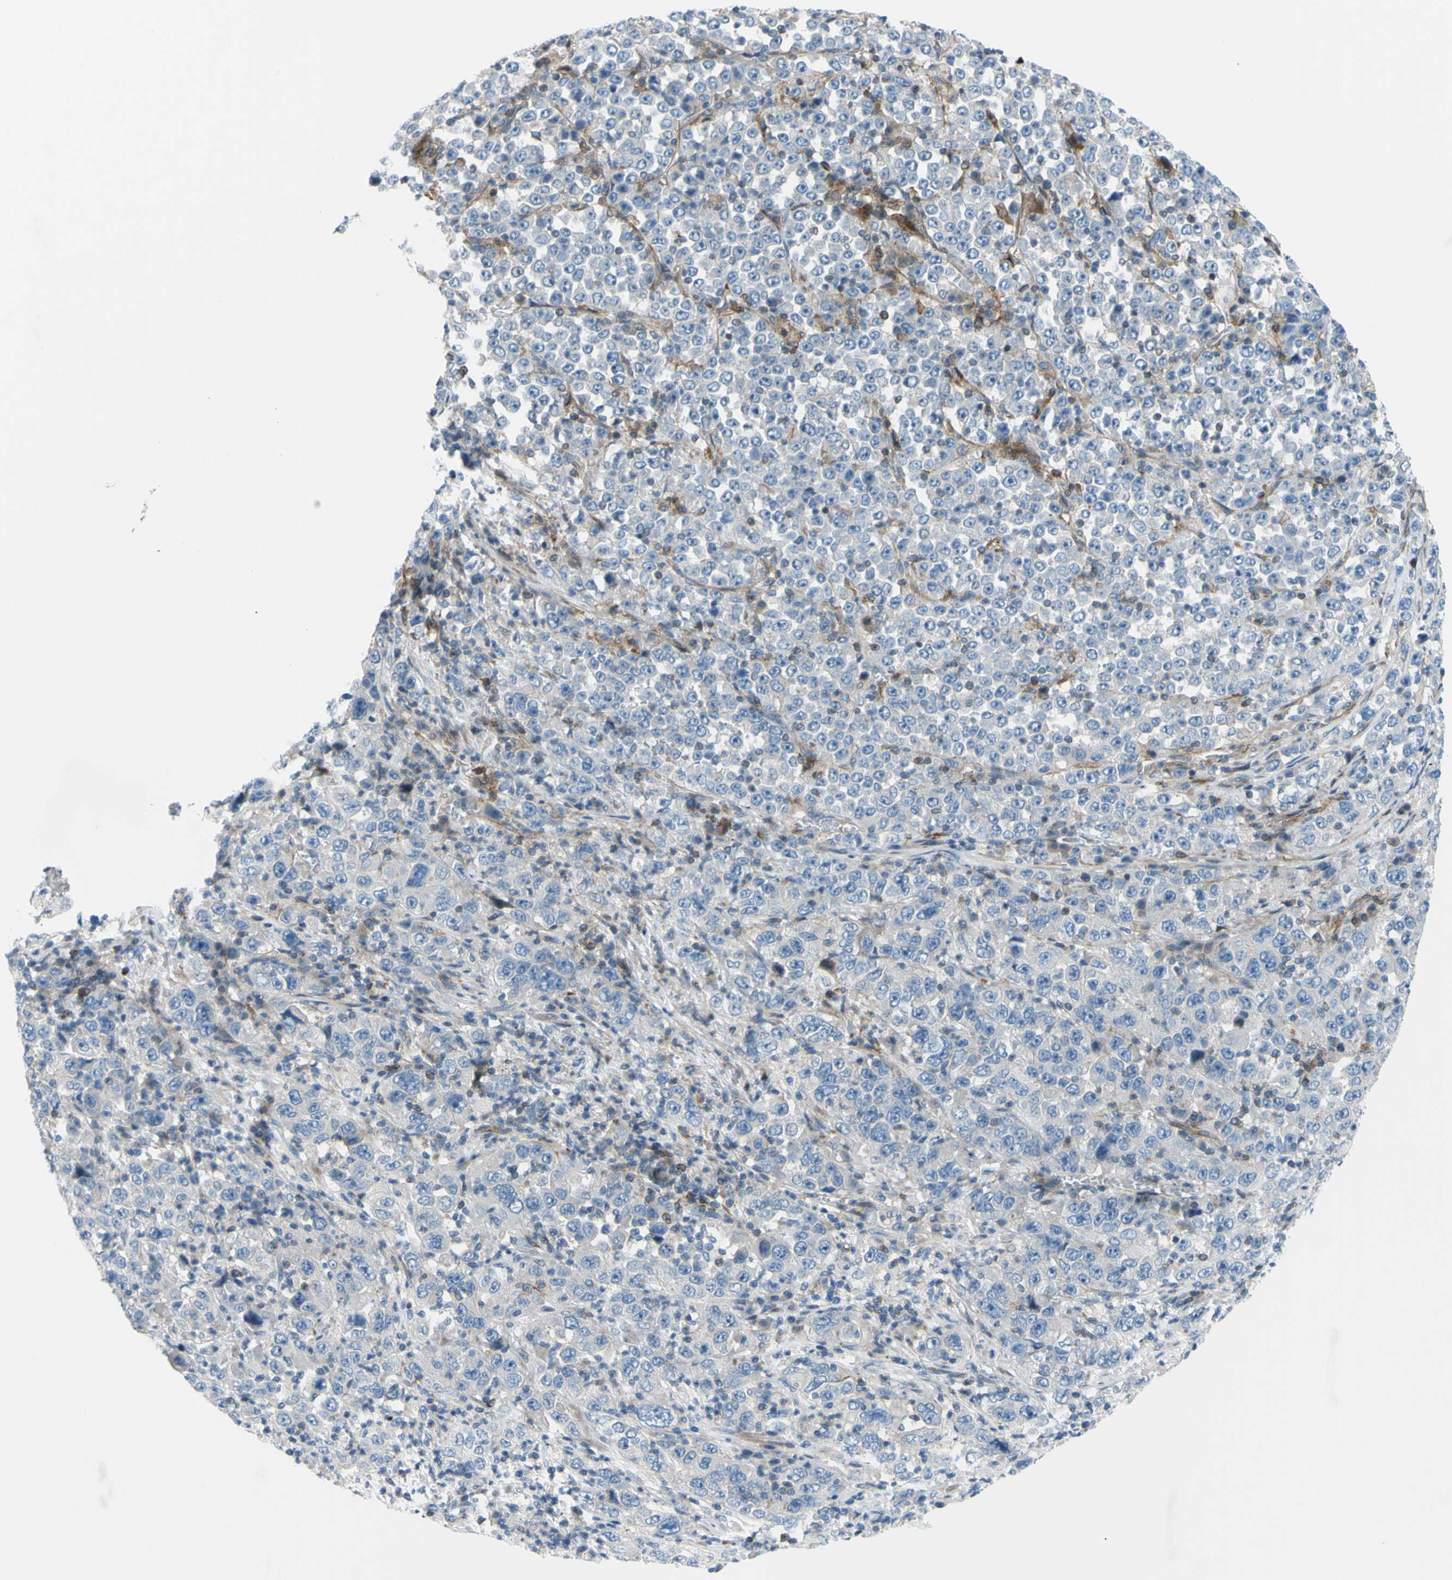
{"staining": {"intensity": "negative", "quantity": "none", "location": "none"}, "tissue": "stomach cancer", "cell_type": "Tumor cells", "image_type": "cancer", "snomed": [{"axis": "morphology", "description": "Normal tissue, NOS"}, {"axis": "morphology", "description": "Adenocarcinoma, NOS"}, {"axis": "topography", "description": "Stomach, upper"}, {"axis": "topography", "description": "Stomach"}], "caption": "An immunohistochemistry (IHC) histopathology image of stomach cancer (adenocarcinoma) is shown. There is no staining in tumor cells of stomach cancer (adenocarcinoma). (DAB (3,3'-diaminobenzidine) immunohistochemistry with hematoxylin counter stain).", "gene": "PAK2", "patient": {"sex": "male", "age": 59}}